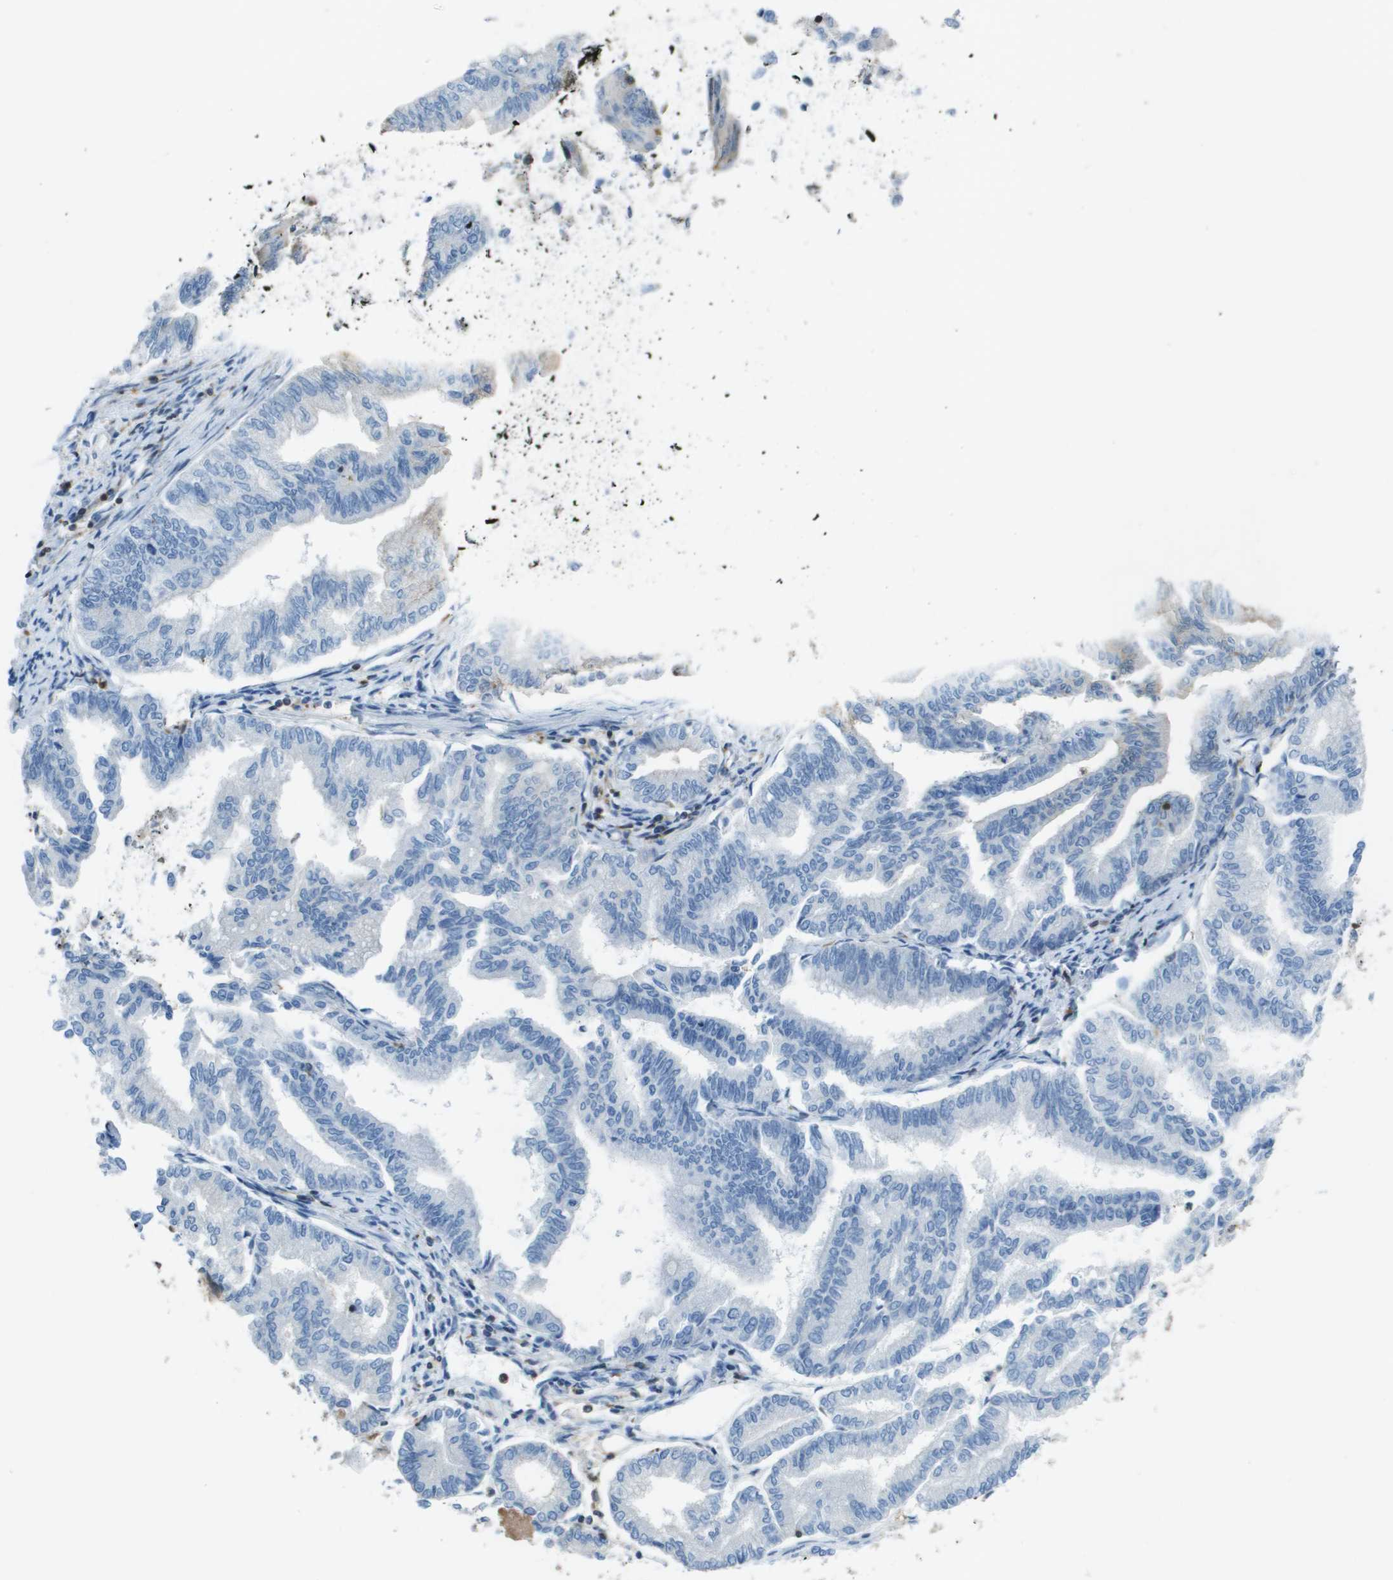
{"staining": {"intensity": "negative", "quantity": "none", "location": "none"}, "tissue": "endometrial cancer", "cell_type": "Tumor cells", "image_type": "cancer", "snomed": [{"axis": "morphology", "description": "Adenocarcinoma, NOS"}, {"axis": "topography", "description": "Endometrium"}], "caption": "High power microscopy micrograph of an immunohistochemistry photomicrograph of endometrial cancer (adenocarcinoma), revealing no significant positivity in tumor cells.", "gene": "APBB1IP", "patient": {"sex": "female", "age": 79}}